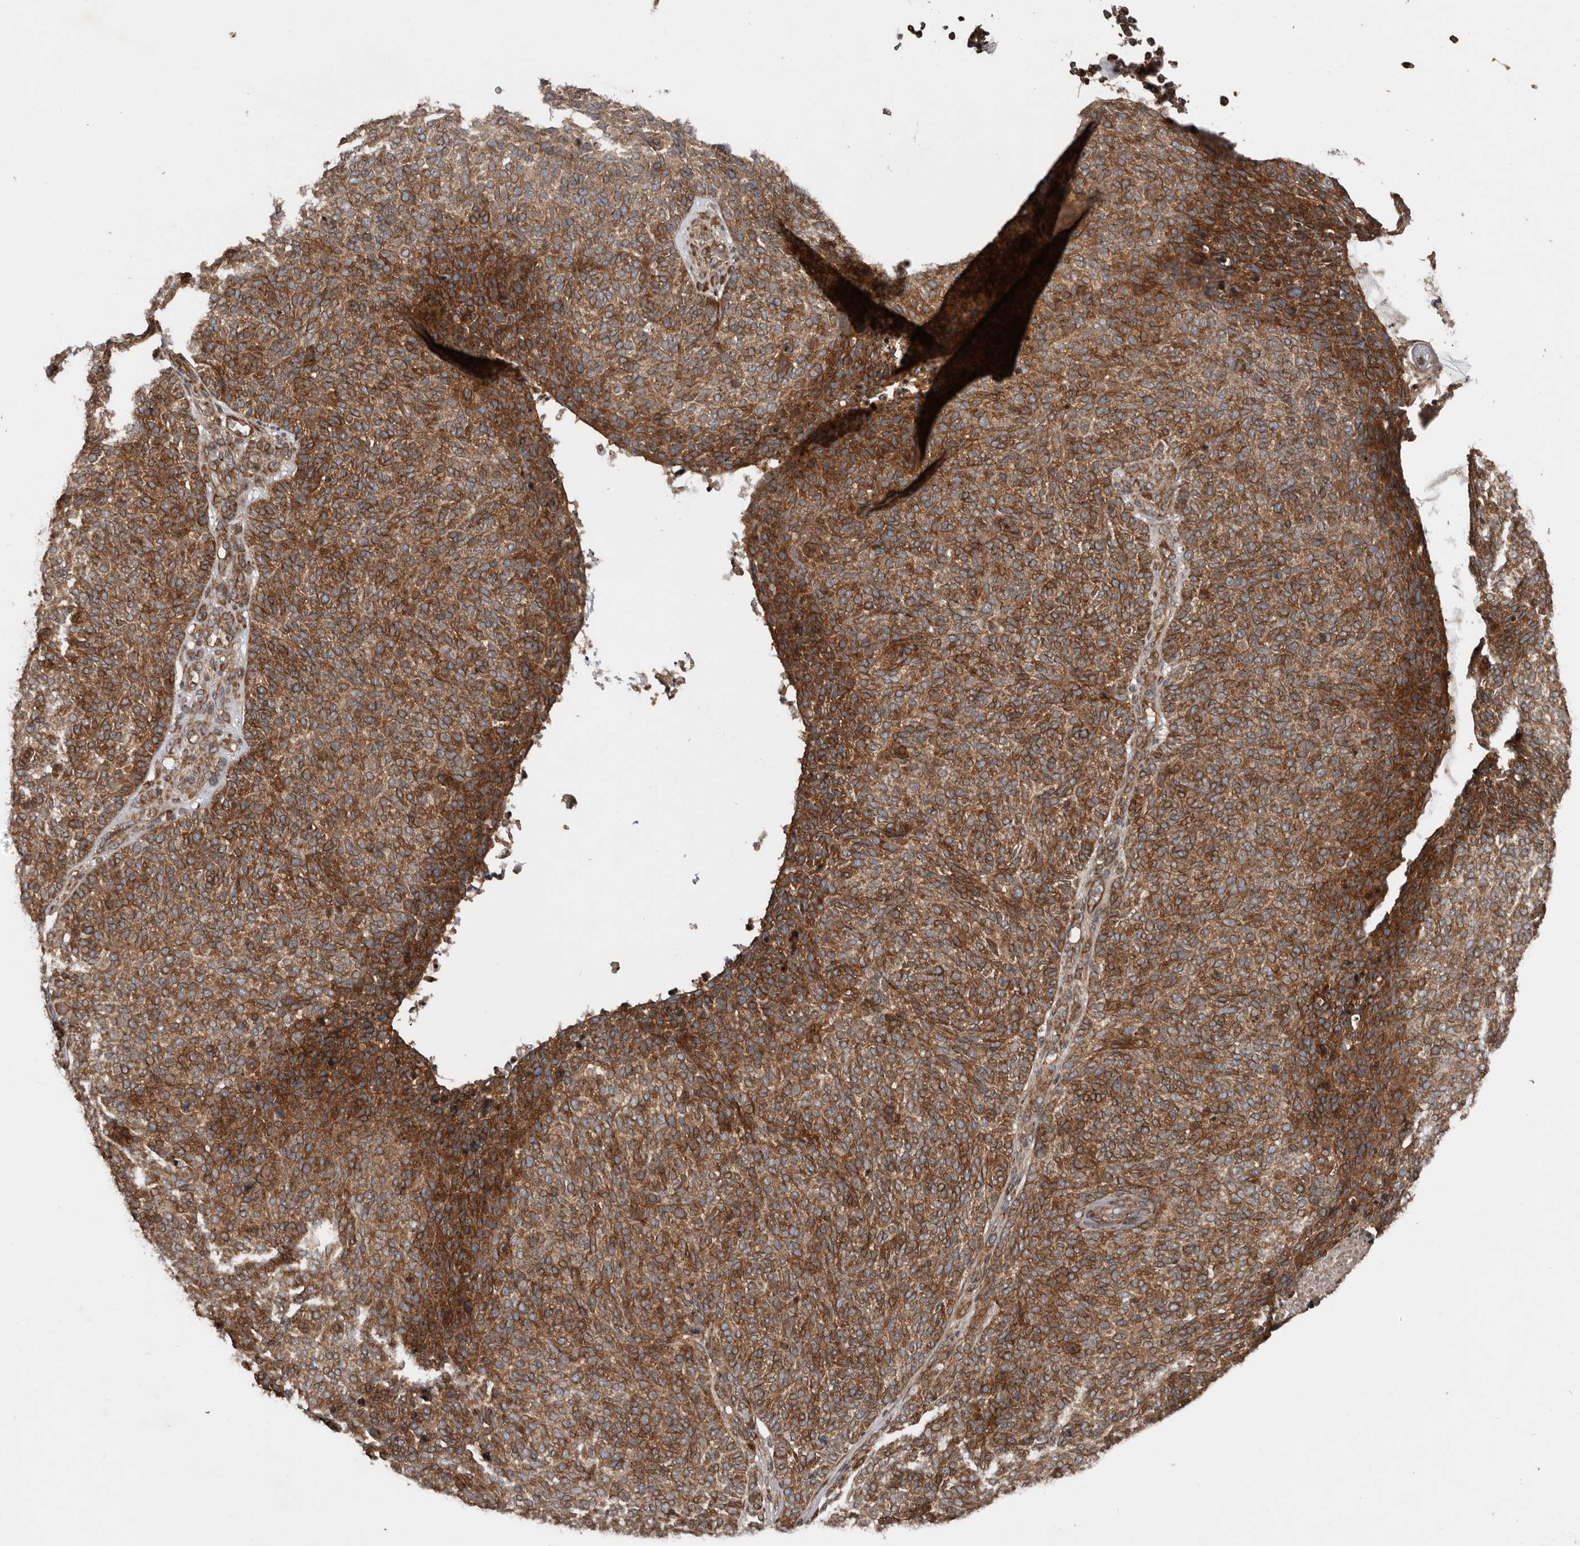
{"staining": {"intensity": "moderate", "quantity": ">75%", "location": "cytoplasmic/membranous"}, "tissue": "skin cancer", "cell_type": "Tumor cells", "image_type": "cancer", "snomed": [{"axis": "morphology", "description": "Squamous cell carcinoma, NOS"}, {"axis": "topography", "description": "Skin"}], "caption": "Immunohistochemical staining of skin cancer (squamous cell carcinoma) shows moderate cytoplasmic/membranous protein staining in approximately >75% of tumor cells.", "gene": "CCDC190", "patient": {"sex": "female", "age": 90}}